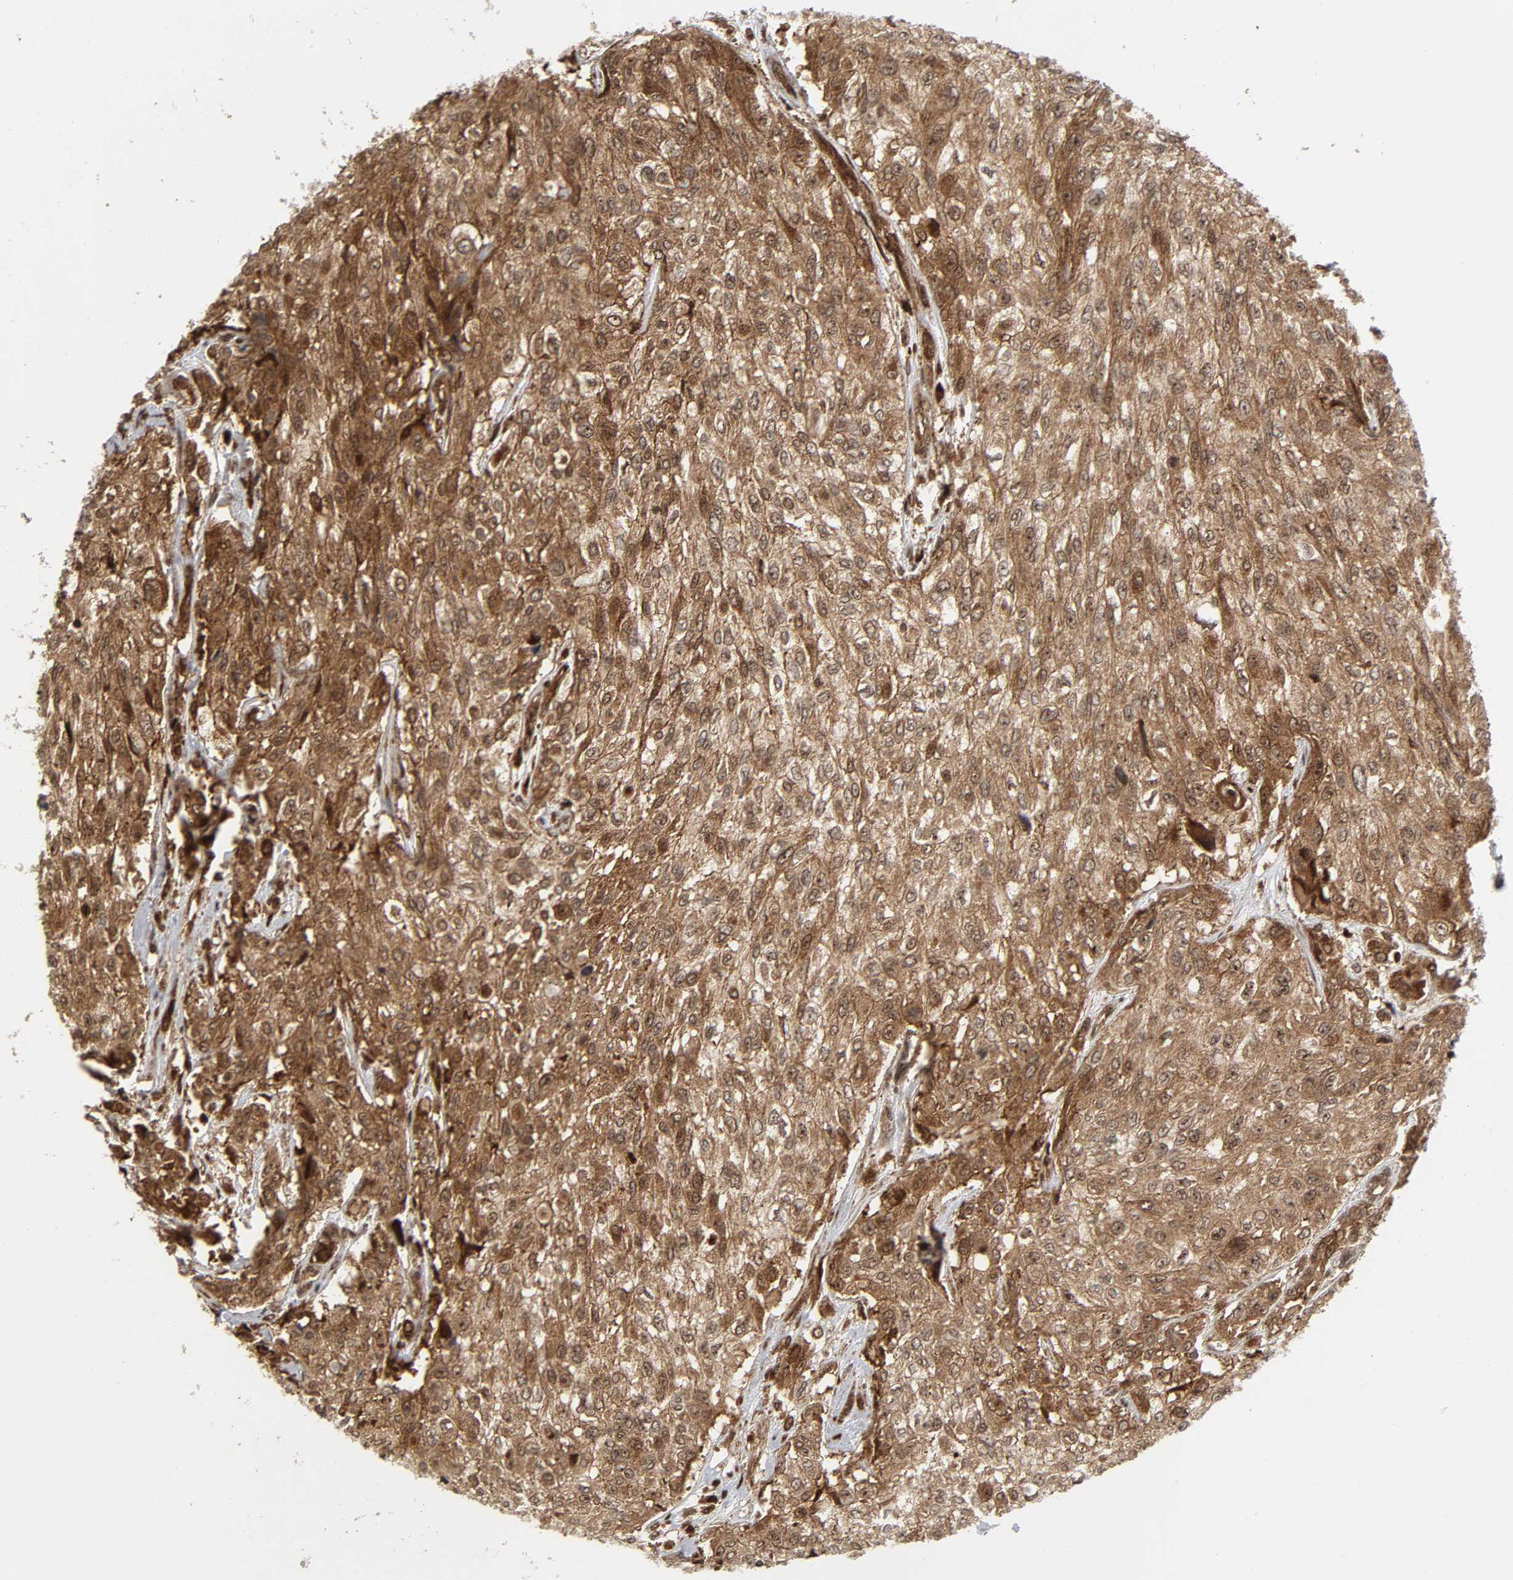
{"staining": {"intensity": "moderate", "quantity": ">75%", "location": "cytoplasmic/membranous"}, "tissue": "urothelial cancer", "cell_type": "Tumor cells", "image_type": "cancer", "snomed": [{"axis": "morphology", "description": "Urothelial carcinoma, High grade"}, {"axis": "topography", "description": "Urinary bladder"}], "caption": "An immunohistochemistry (IHC) histopathology image of tumor tissue is shown. Protein staining in brown labels moderate cytoplasmic/membranous positivity in urothelial cancer within tumor cells.", "gene": "MAPK1", "patient": {"sex": "male", "age": 57}}